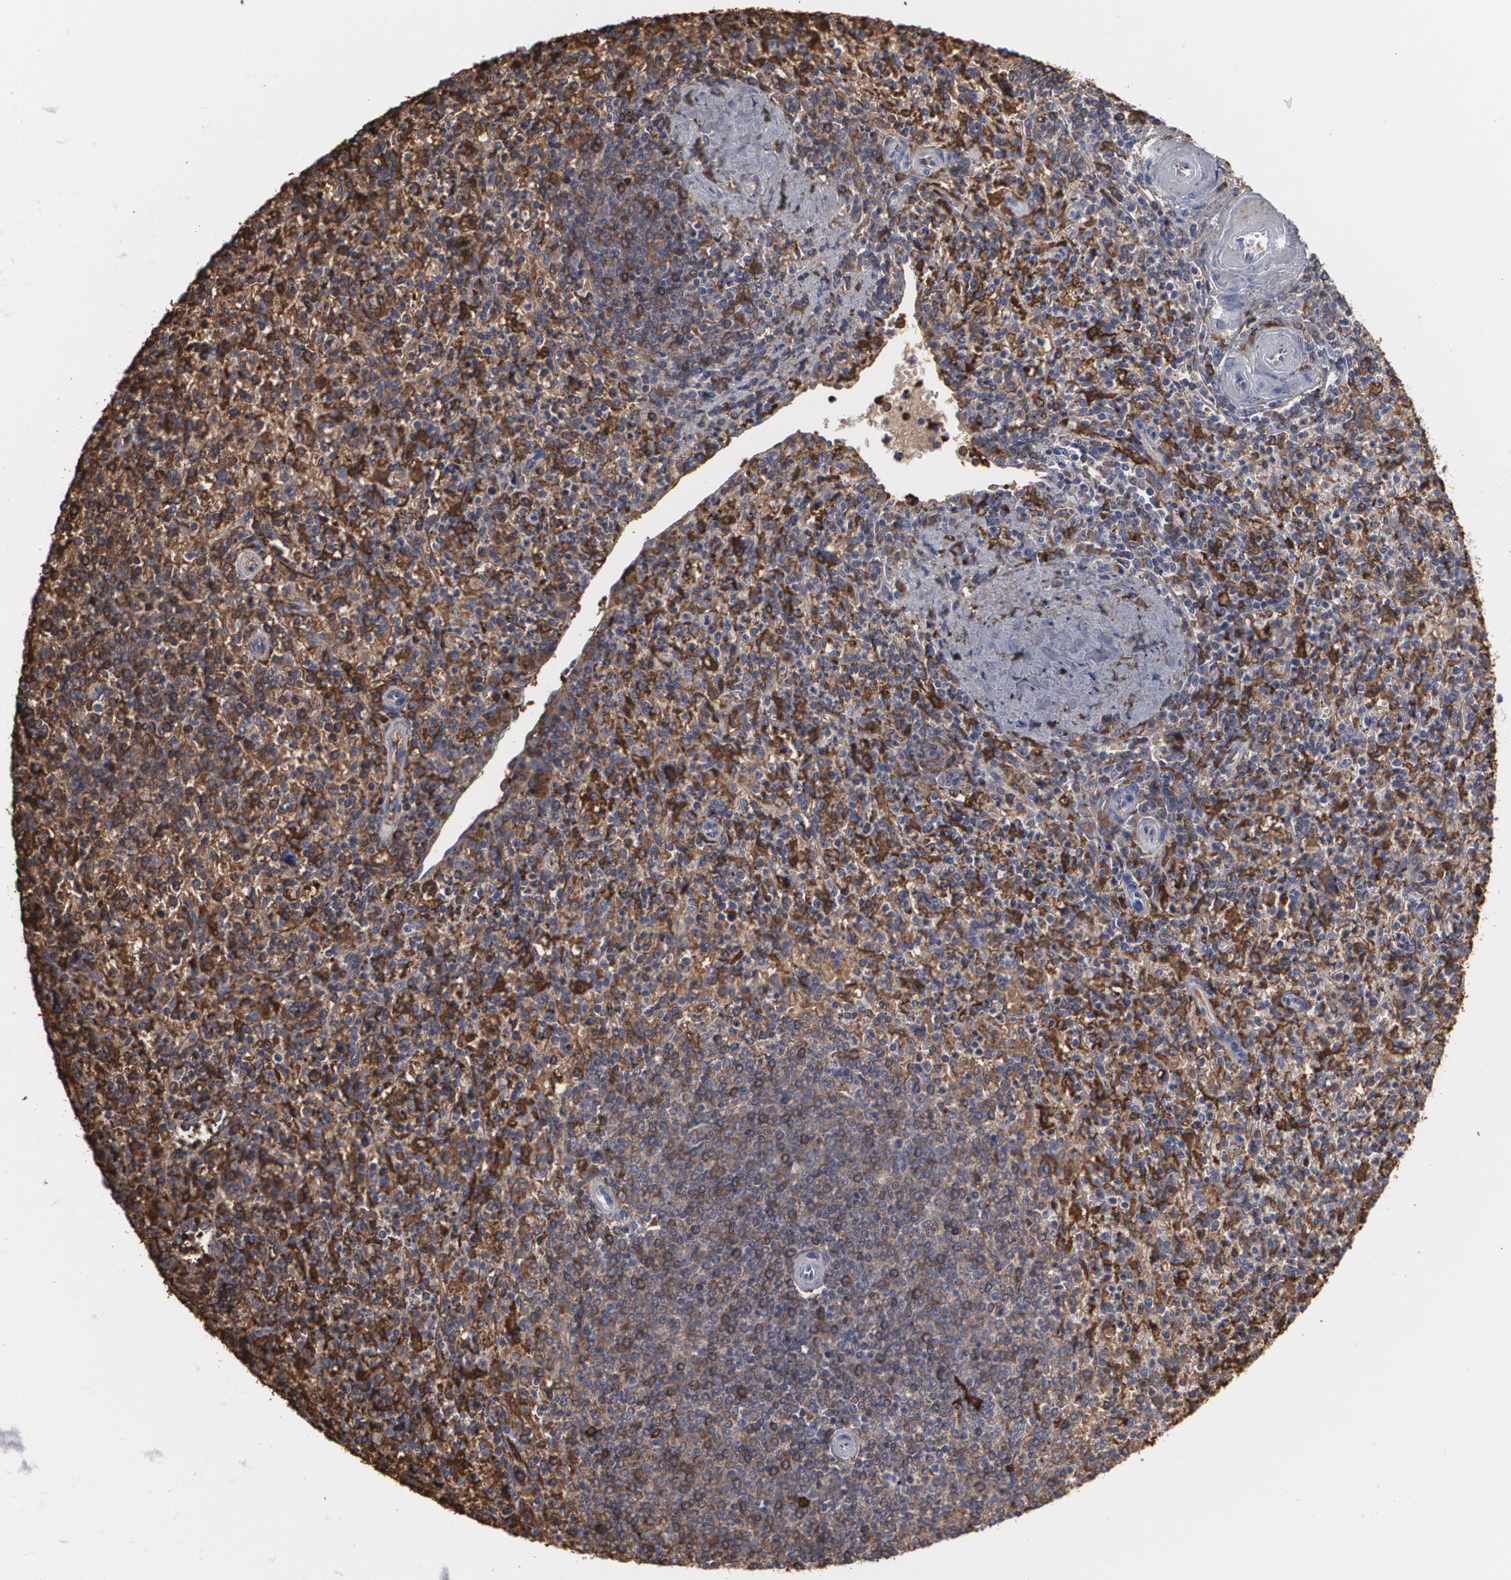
{"staining": {"intensity": "strong", "quantity": ">75%", "location": "cytoplasmic/membranous"}, "tissue": "spleen", "cell_type": "Cells in red pulp", "image_type": "normal", "snomed": [{"axis": "morphology", "description": "Normal tissue, NOS"}, {"axis": "topography", "description": "Spleen"}], "caption": "High-power microscopy captured an immunohistochemistry photomicrograph of normal spleen, revealing strong cytoplasmic/membranous positivity in about >75% of cells in red pulp.", "gene": "ODC1", "patient": {"sex": "male", "age": 72}}